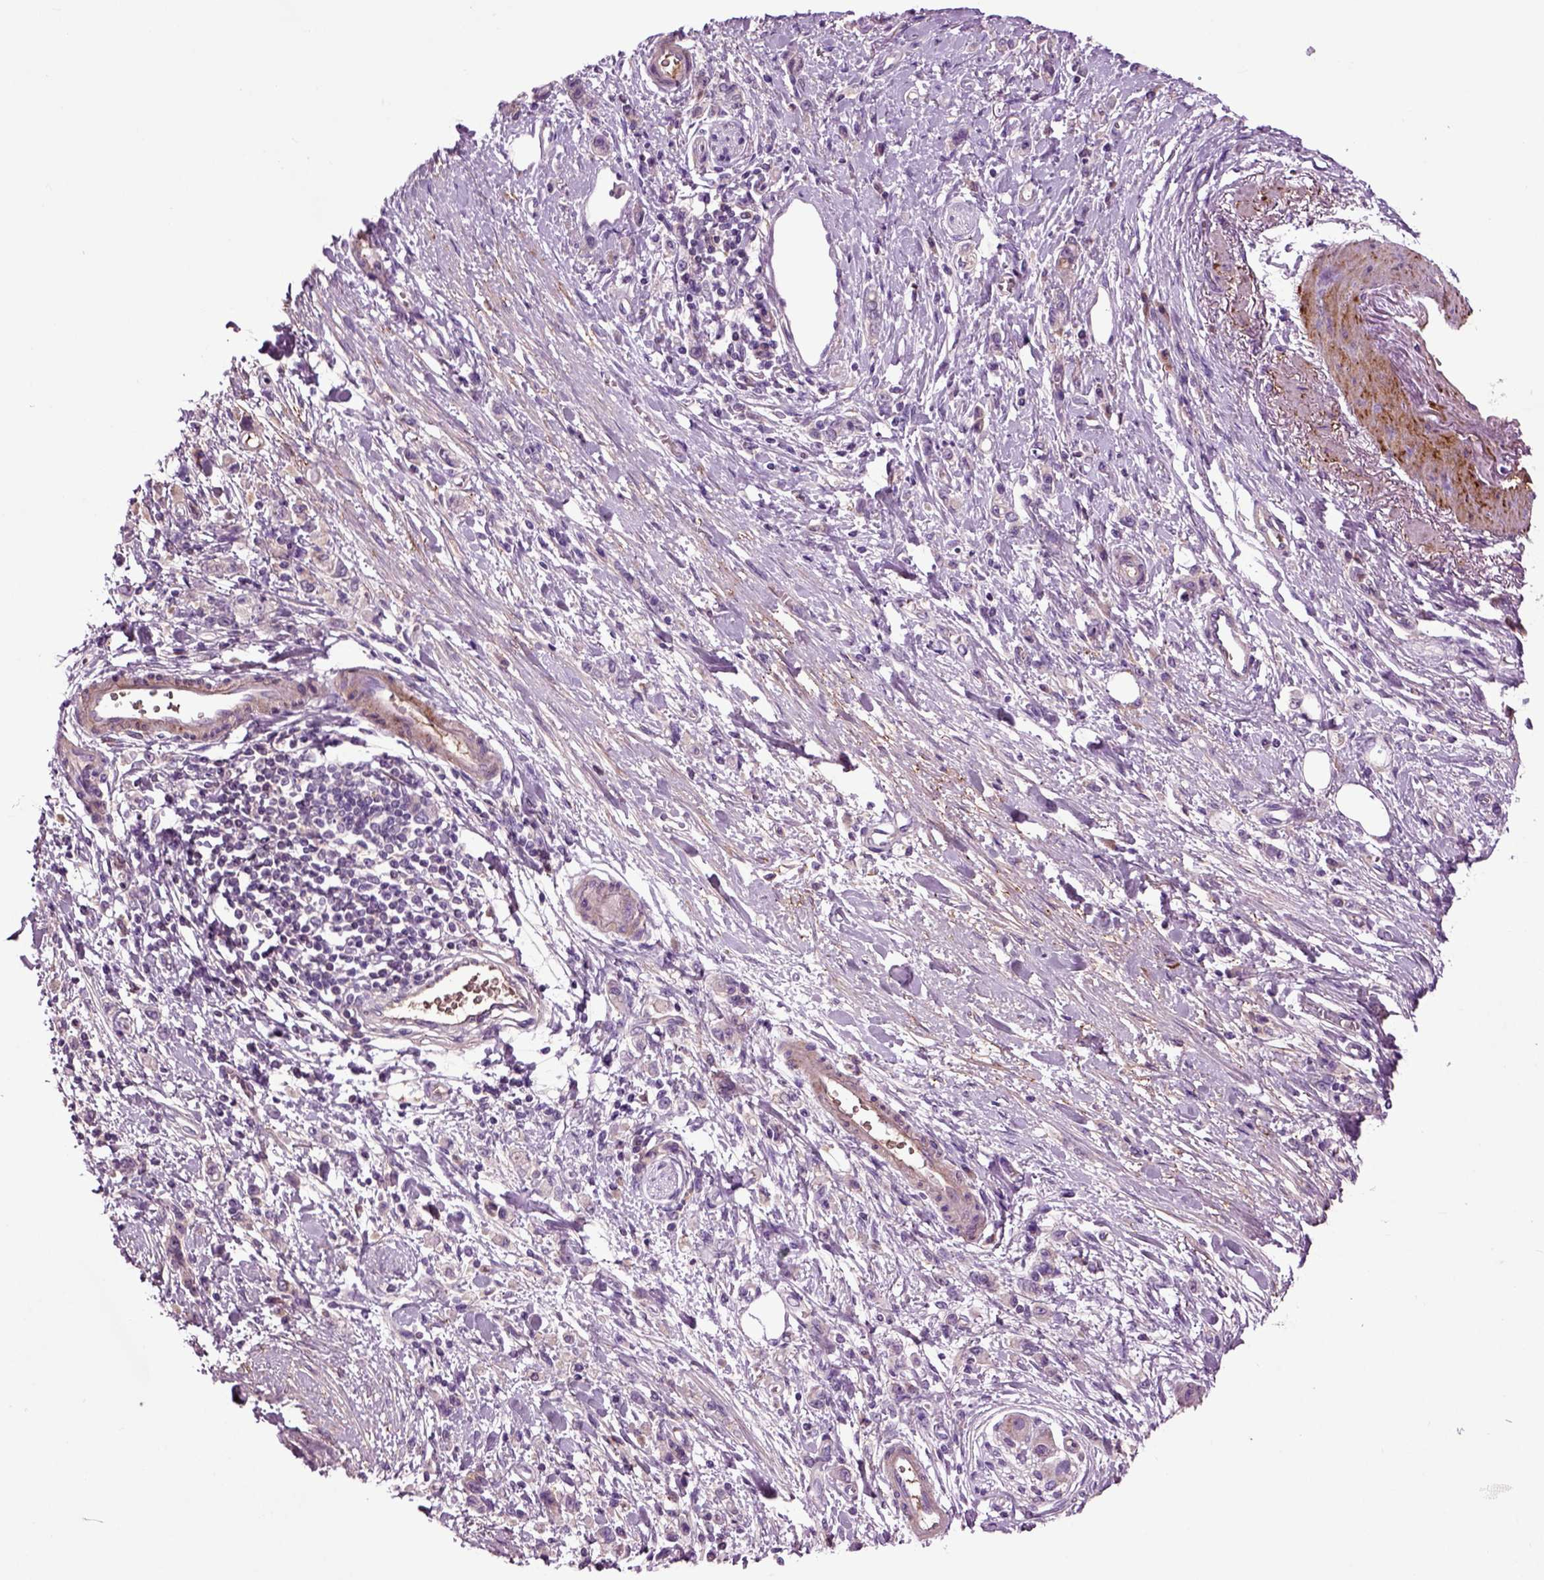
{"staining": {"intensity": "negative", "quantity": "none", "location": "none"}, "tissue": "stomach cancer", "cell_type": "Tumor cells", "image_type": "cancer", "snomed": [{"axis": "morphology", "description": "Adenocarcinoma, NOS"}, {"axis": "topography", "description": "Stomach"}], "caption": "A photomicrograph of stomach adenocarcinoma stained for a protein exhibits no brown staining in tumor cells.", "gene": "SPON1", "patient": {"sex": "male", "age": 77}}